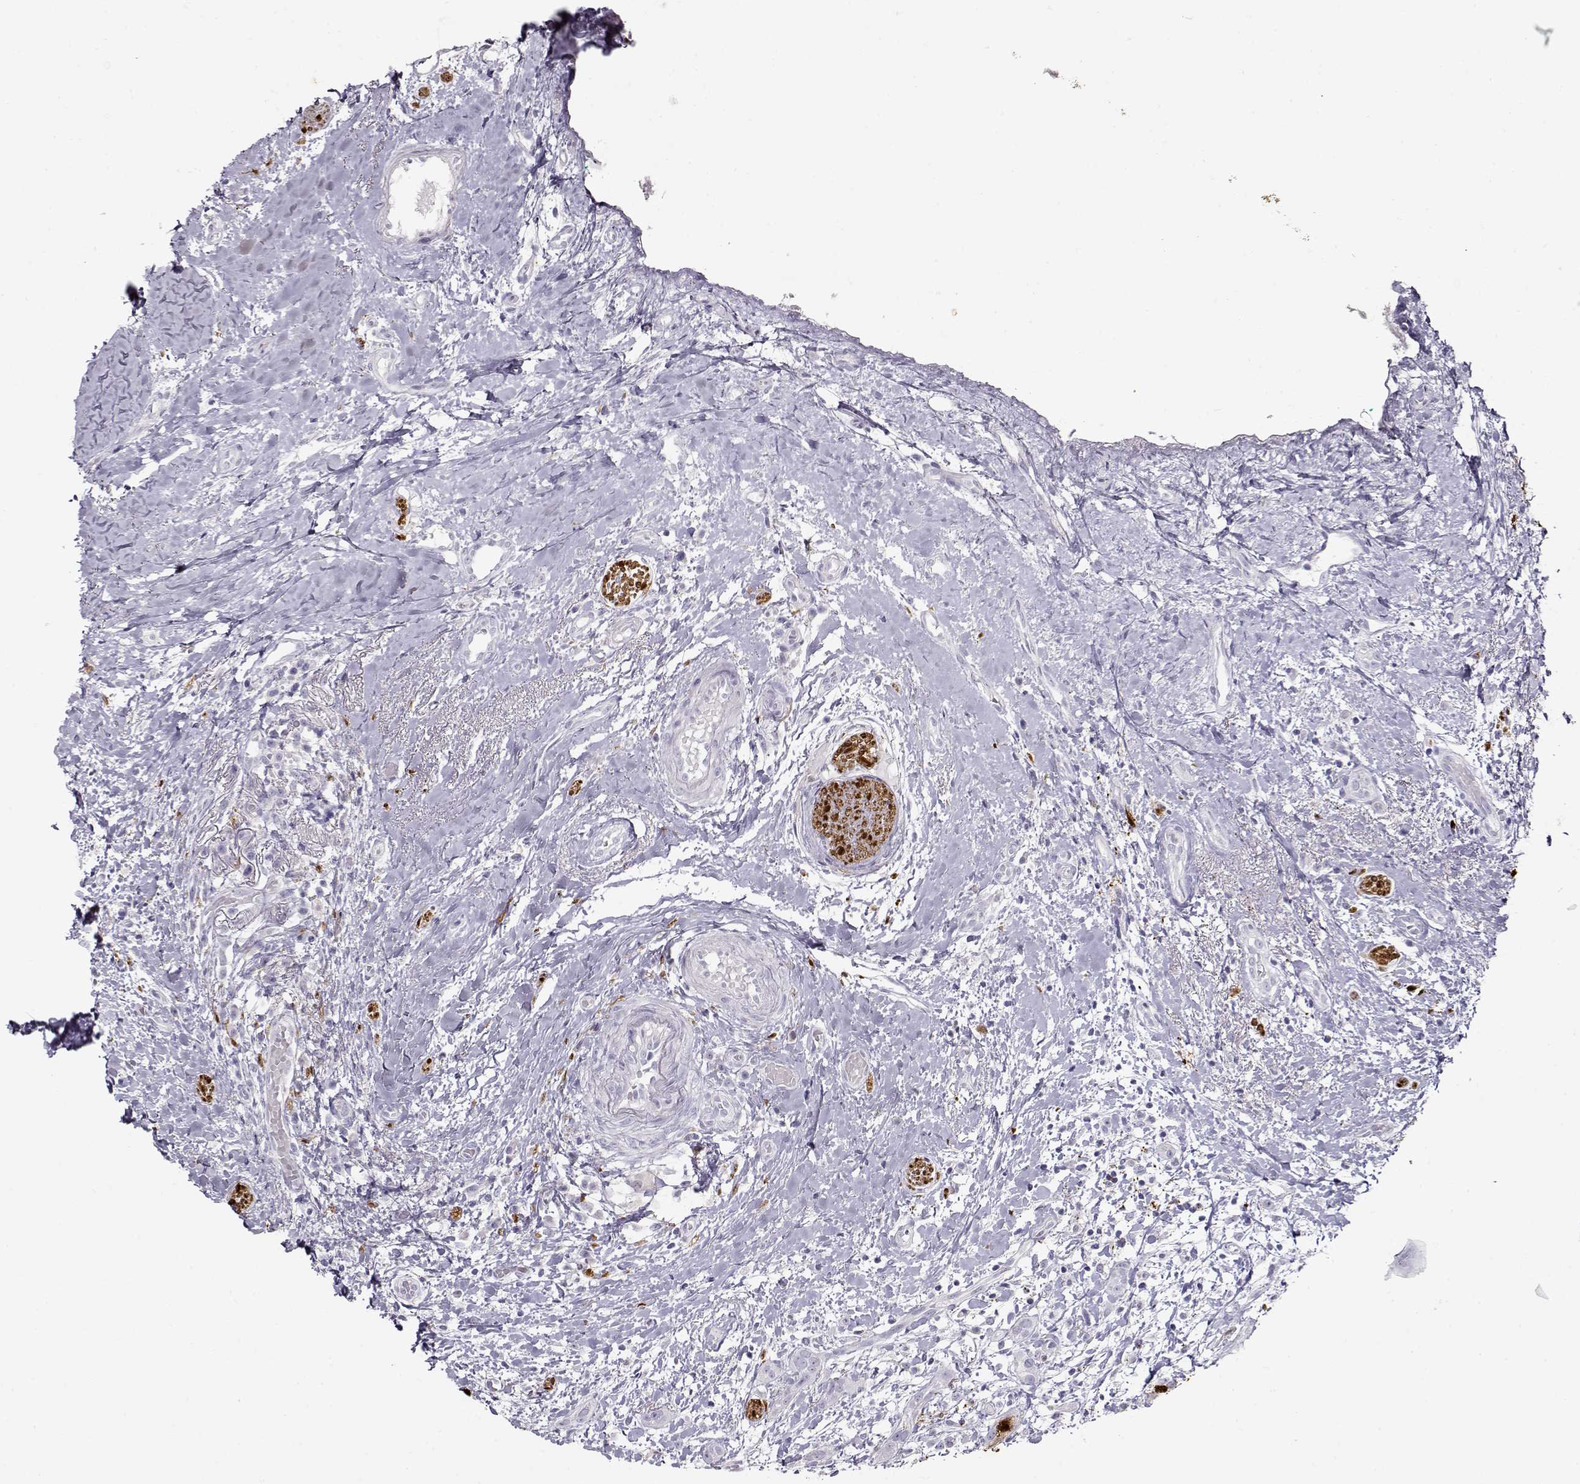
{"staining": {"intensity": "negative", "quantity": "none", "location": "none"}, "tissue": "head and neck cancer", "cell_type": "Tumor cells", "image_type": "cancer", "snomed": [{"axis": "morphology", "description": "Normal tissue, NOS"}, {"axis": "morphology", "description": "Squamous cell carcinoma, NOS"}, {"axis": "topography", "description": "Oral tissue"}, {"axis": "topography", "description": "Salivary gland"}, {"axis": "topography", "description": "Head-Neck"}], "caption": "Head and neck squamous cell carcinoma was stained to show a protein in brown. There is no significant positivity in tumor cells. (DAB immunohistochemistry (IHC), high magnification).", "gene": "S100B", "patient": {"sex": "female", "age": 62}}